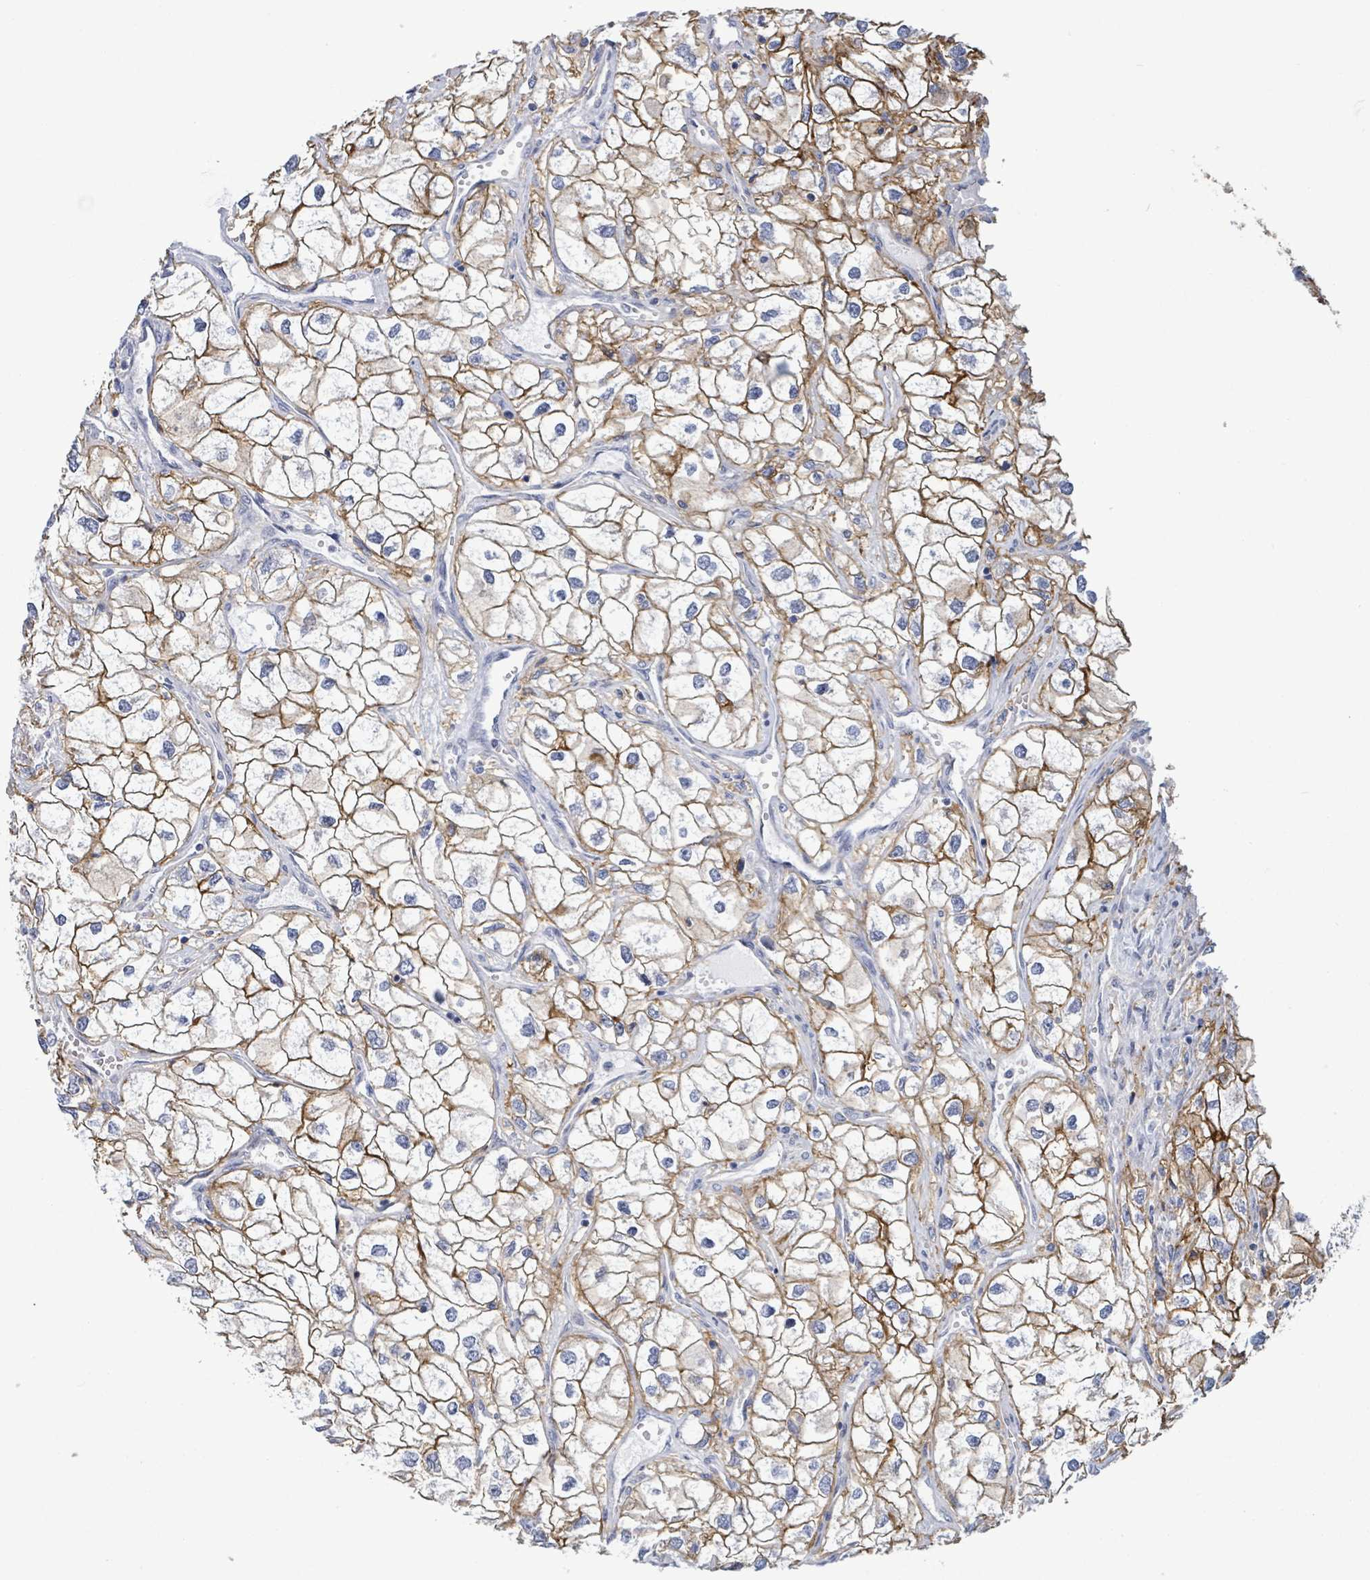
{"staining": {"intensity": "moderate", "quantity": ">75%", "location": "cytoplasmic/membranous"}, "tissue": "renal cancer", "cell_type": "Tumor cells", "image_type": "cancer", "snomed": [{"axis": "morphology", "description": "Adenocarcinoma, NOS"}, {"axis": "topography", "description": "Kidney"}], "caption": "A micrograph of human renal cancer stained for a protein demonstrates moderate cytoplasmic/membranous brown staining in tumor cells.", "gene": "BSG", "patient": {"sex": "male", "age": 59}}